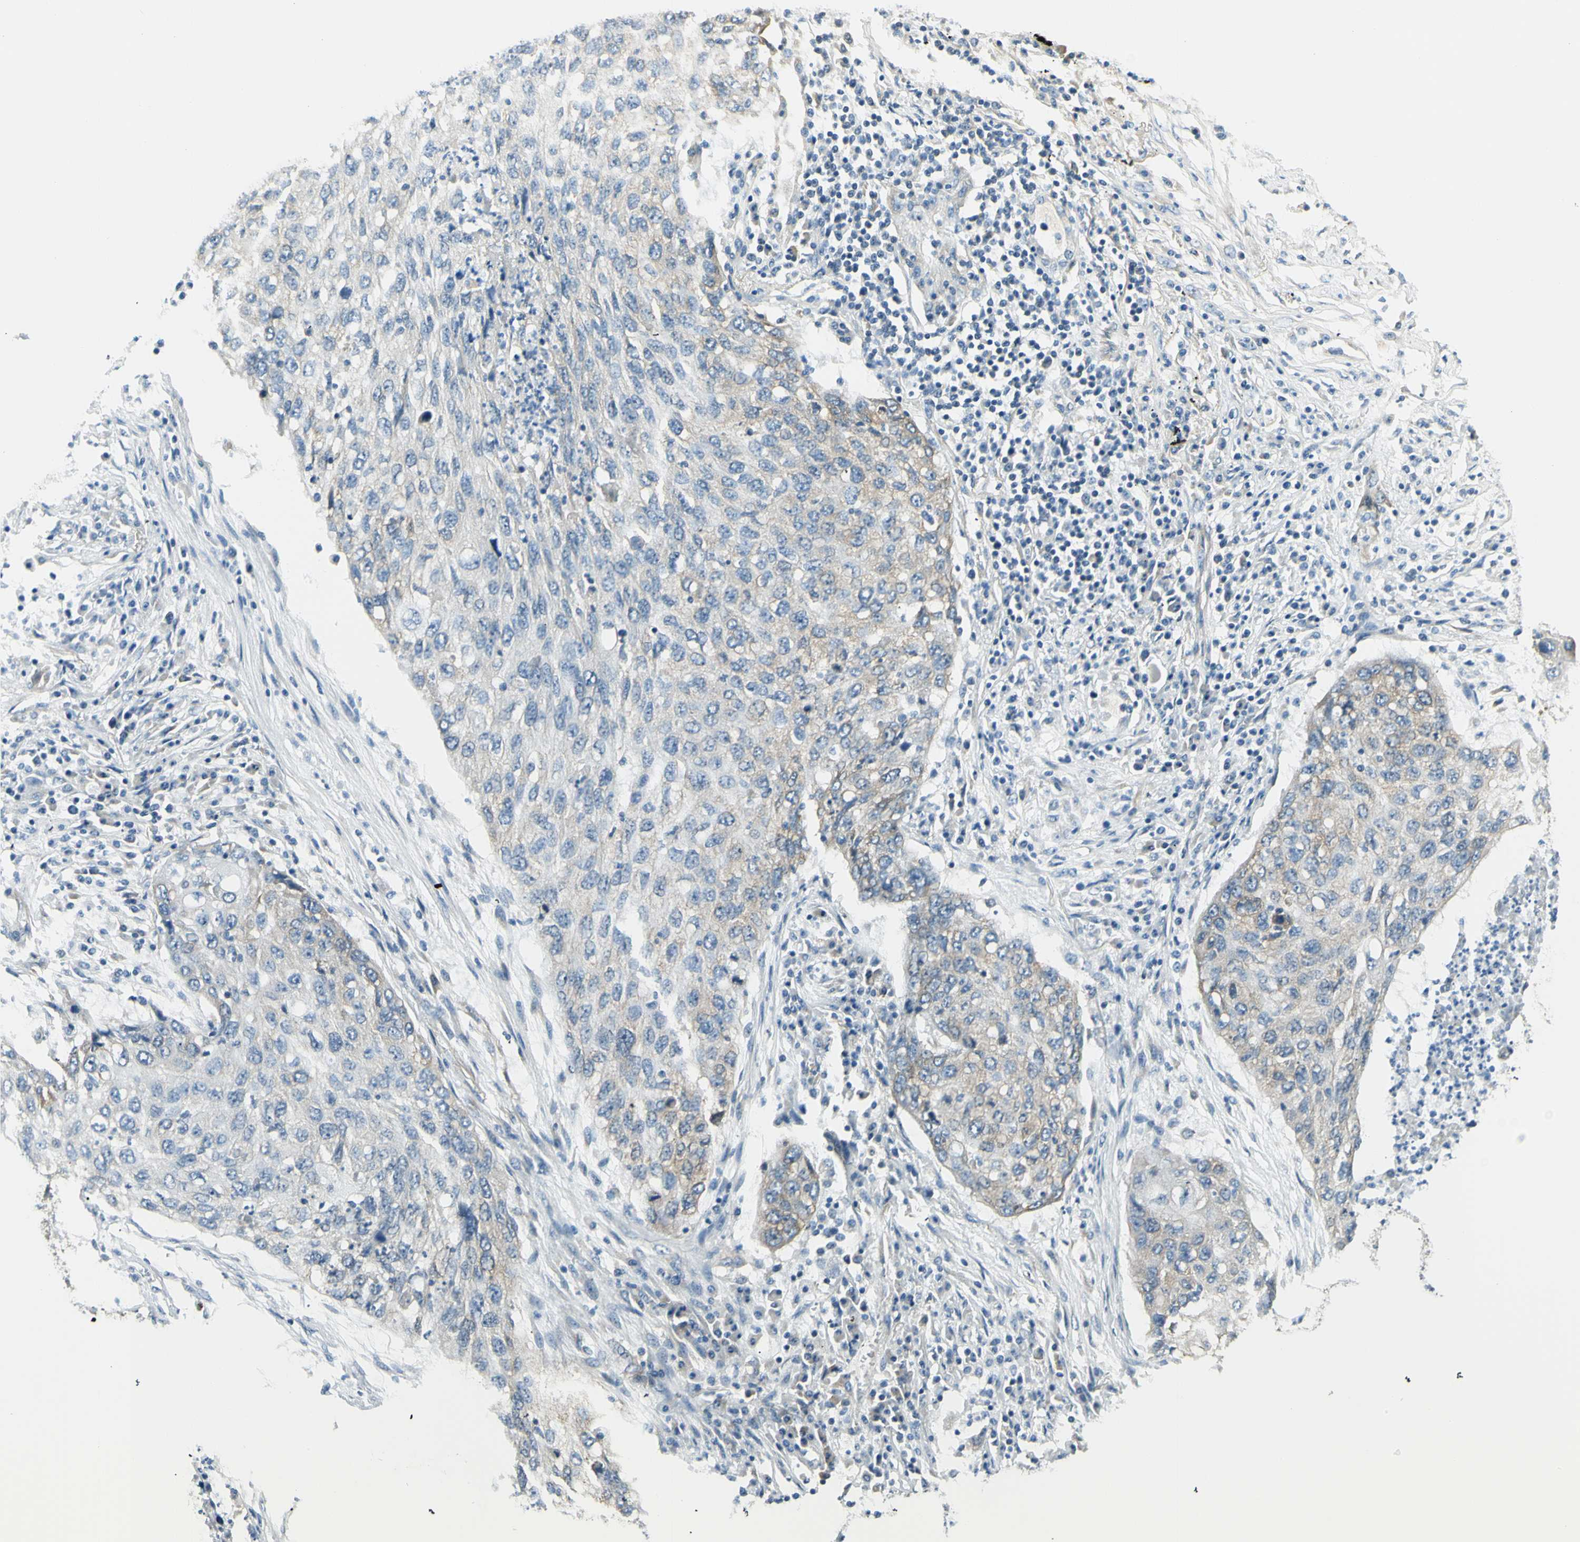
{"staining": {"intensity": "weak", "quantity": "<25%", "location": "cytoplasmic/membranous"}, "tissue": "lung cancer", "cell_type": "Tumor cells", "image_type": "cancer", "snomed": [{"axis": "morphology", "description": "Squamous cell carcinoma, NOS"}, {"axis": "topography", "description": "Lung"}], "caption": "This is an IHC image of squamous cell carcinoma (lung). There is no staining in tumor cells.", "gene": "IGDCC4", "patient": {"sex": "female", "age": 63}}